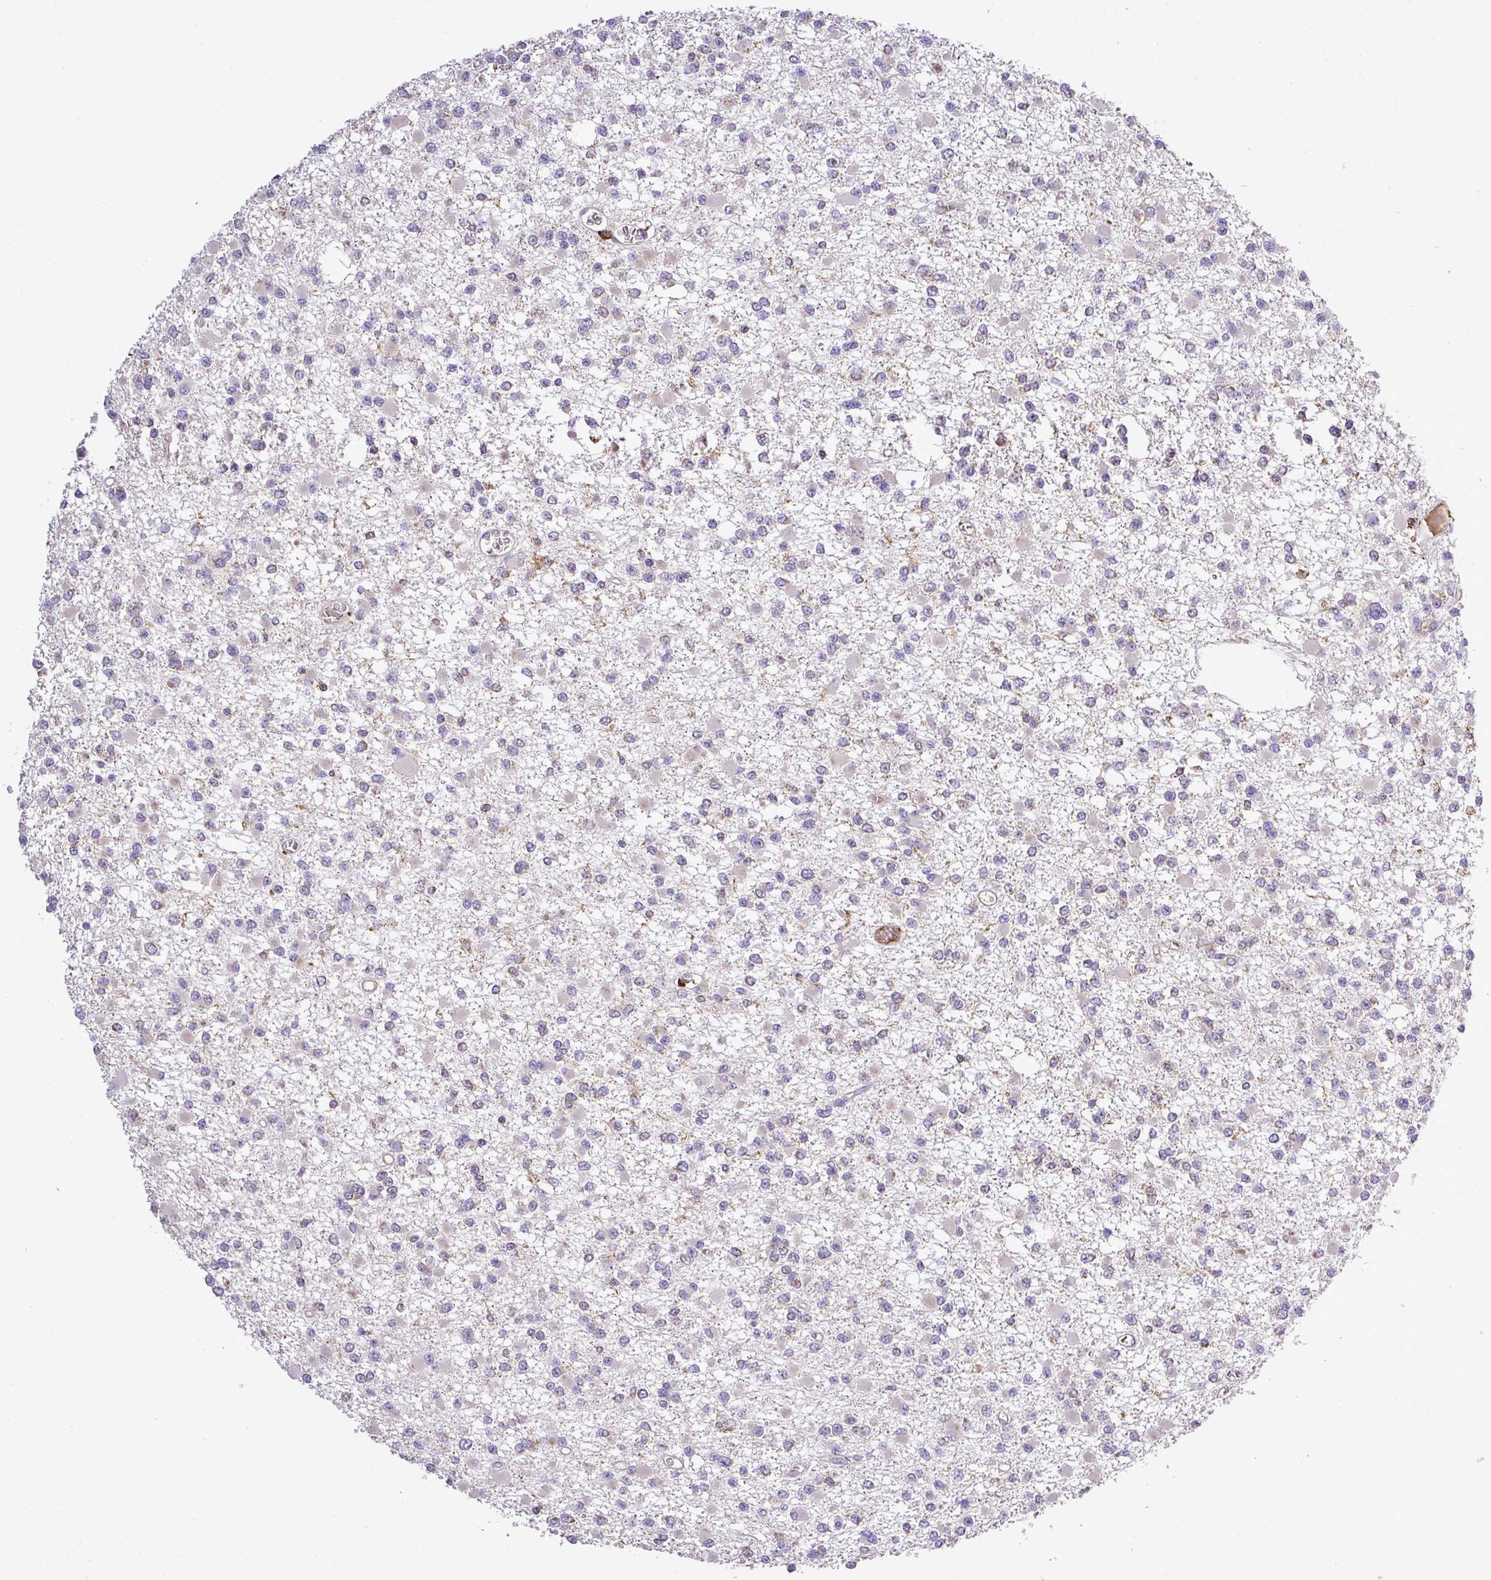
{"staining": {"intensity": "weak", "quantity": "25%-75%", "location": "cytoplasmic/membranous"}, "tissue": "glioma", "cell_type": "Tumor cells", "image_type": "cancer", "snomed": [{"axis": "morphology", "description": "Glioma, malignant, Low grade"}, {"axis": "topography", "description": "Brain"}], "caption": "Immunohistochemical staining of human glioma exhibits low levels of weak cytoplasmic/membranous positivity in approximately 25%-75% of tumor cells.", "gene": "ZNF513", "patient": {"sex": "female", "age": 22}}